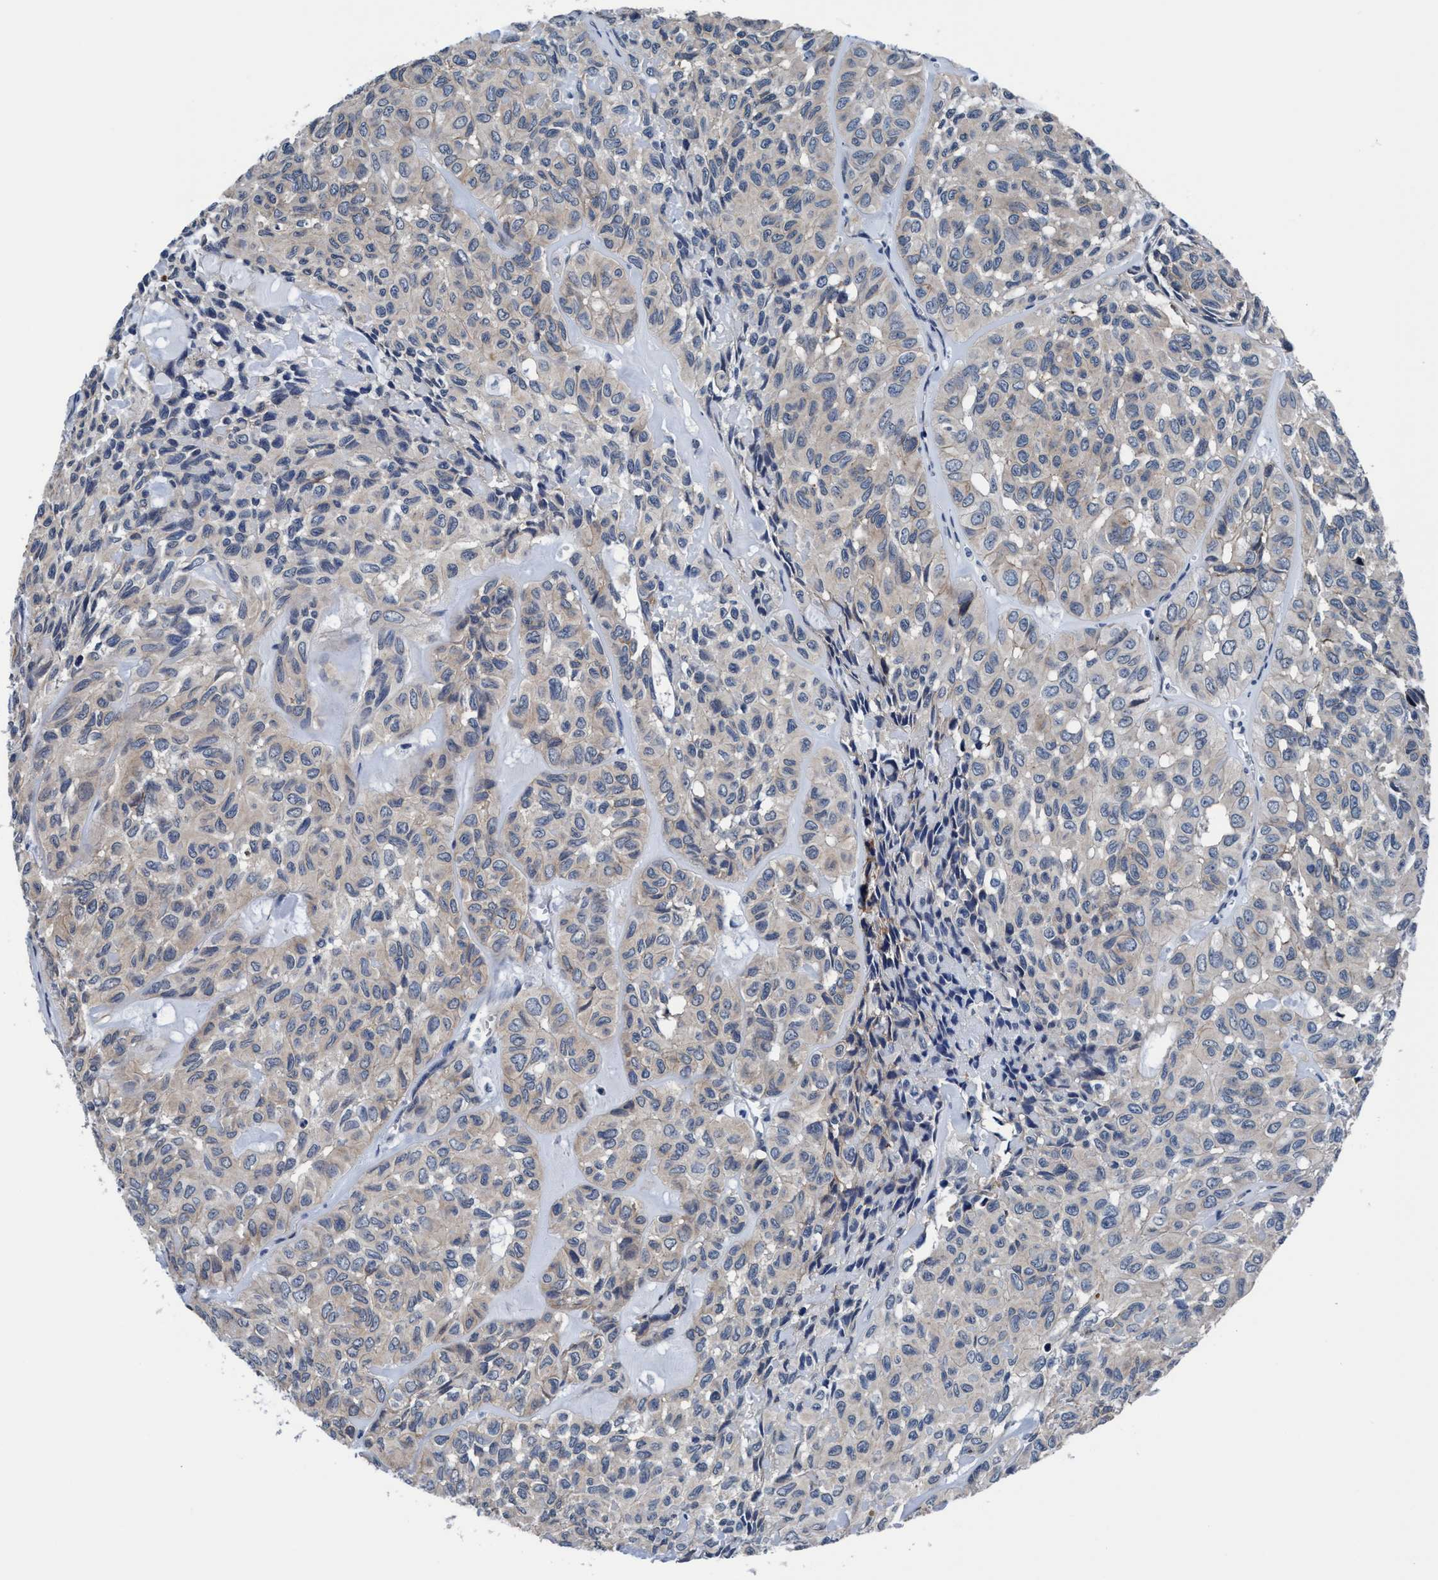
{"staining": {"intensity": "weak", "quantity": "<25%", "location": "cytoplasmic/membranous"}, "tissue": "head and neck cancer", "cell_type": "Tumor cells", "image_type": "cancer", "snomed": [{"axis": "morphology", "description": "Adenocarcinoma, NOS"}, {"axis": "topography", "description": "Salivary gland, NOS"}, {"axis": "topography", "description": "Head-Neck"}], "caption": "DAB (3,3'-diaminobenzidine) immunohistochemical staining of human adenocarcinoma (head and neck) exhibits no significant expression in tumor cells. Brightfield microscopy of immunohistochemistry (IHC) stained with DAB (brown) and hematoxylin (blue), captured at high magnification.", "gene": "TMEM94", "patient": {"sex": "female", "age": 76}}